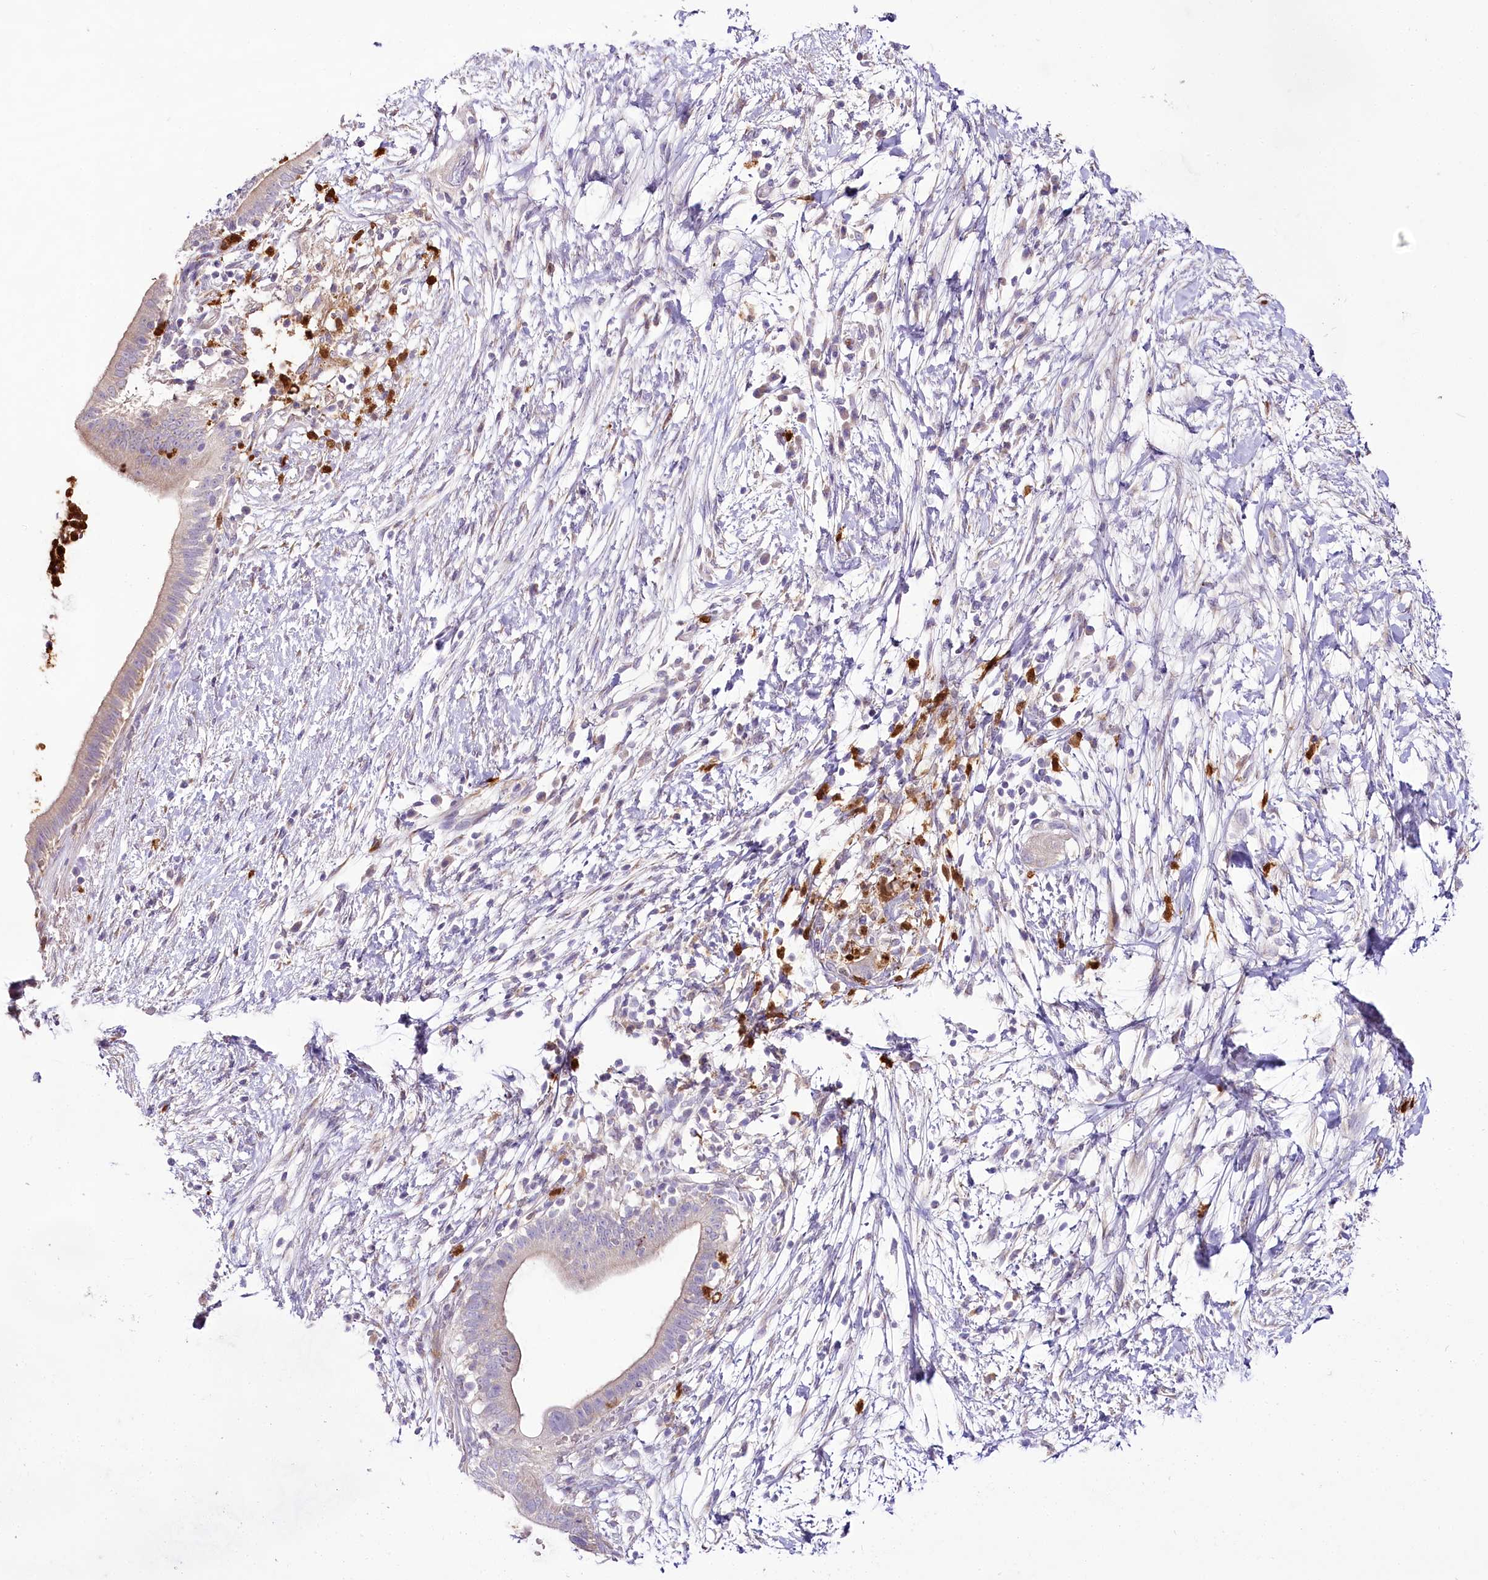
{"staining": {"intensity": "negative", "quantity": "none", "location": "none"}, "tissue": "pancreatic cancer", "cell_type": "Tumor cells", "image_type": "cancer", "snomed": [{"axis": "morphology", "description": "Adenocarcinoma, NOS"}, {"axis": "topography", "description": "Pancreas"}], "caption": "Immunohistochemistry micrograph of pancreatic adenocarcinoma stained for a protein (brown), which reveals no expression in tumor cells.", "gene": "DPYD", "patient": {"sex": "male", "age": 68}}